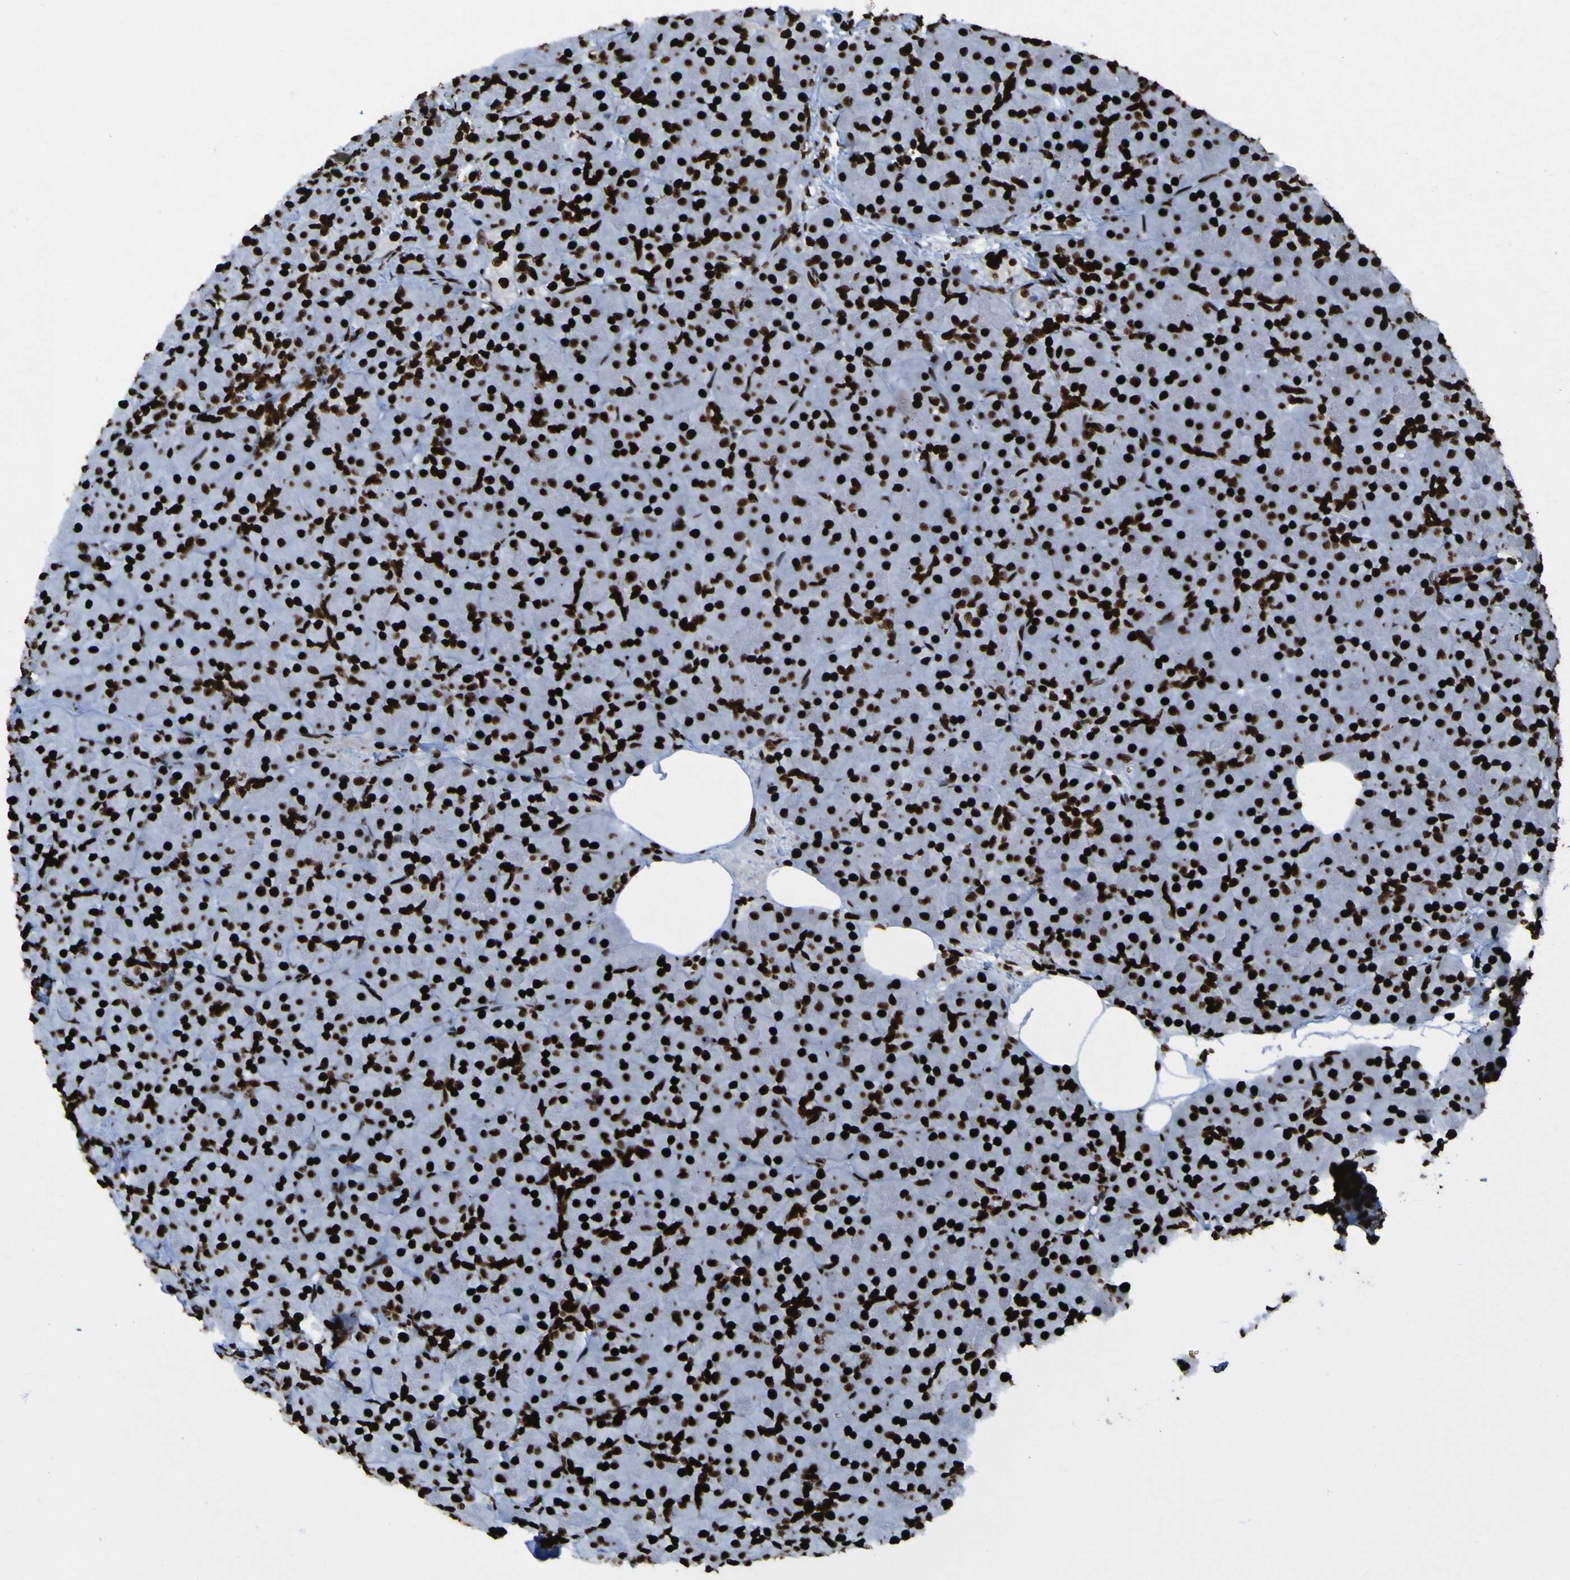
{"staining": {"intensity": "strong", "quantity": ">75%", "location": "nuclear"}, "tissue": "pancreas", "cell_type": "Exocrine glandular cells", "image_type": "normal", "snomed": [{"axis": "morphology", "description": "Normal tissue, NOS"}, {"axis": "topography", "description": "Pancreas"}], "caption": "Pancreas stained with DAB immunohistochemistry reveals high levels of strong nuclear positivity in approximately >75% of exocrine glandular cells.", "gene": "NPM1", "patient": {"sex": "male", "age": 66}}